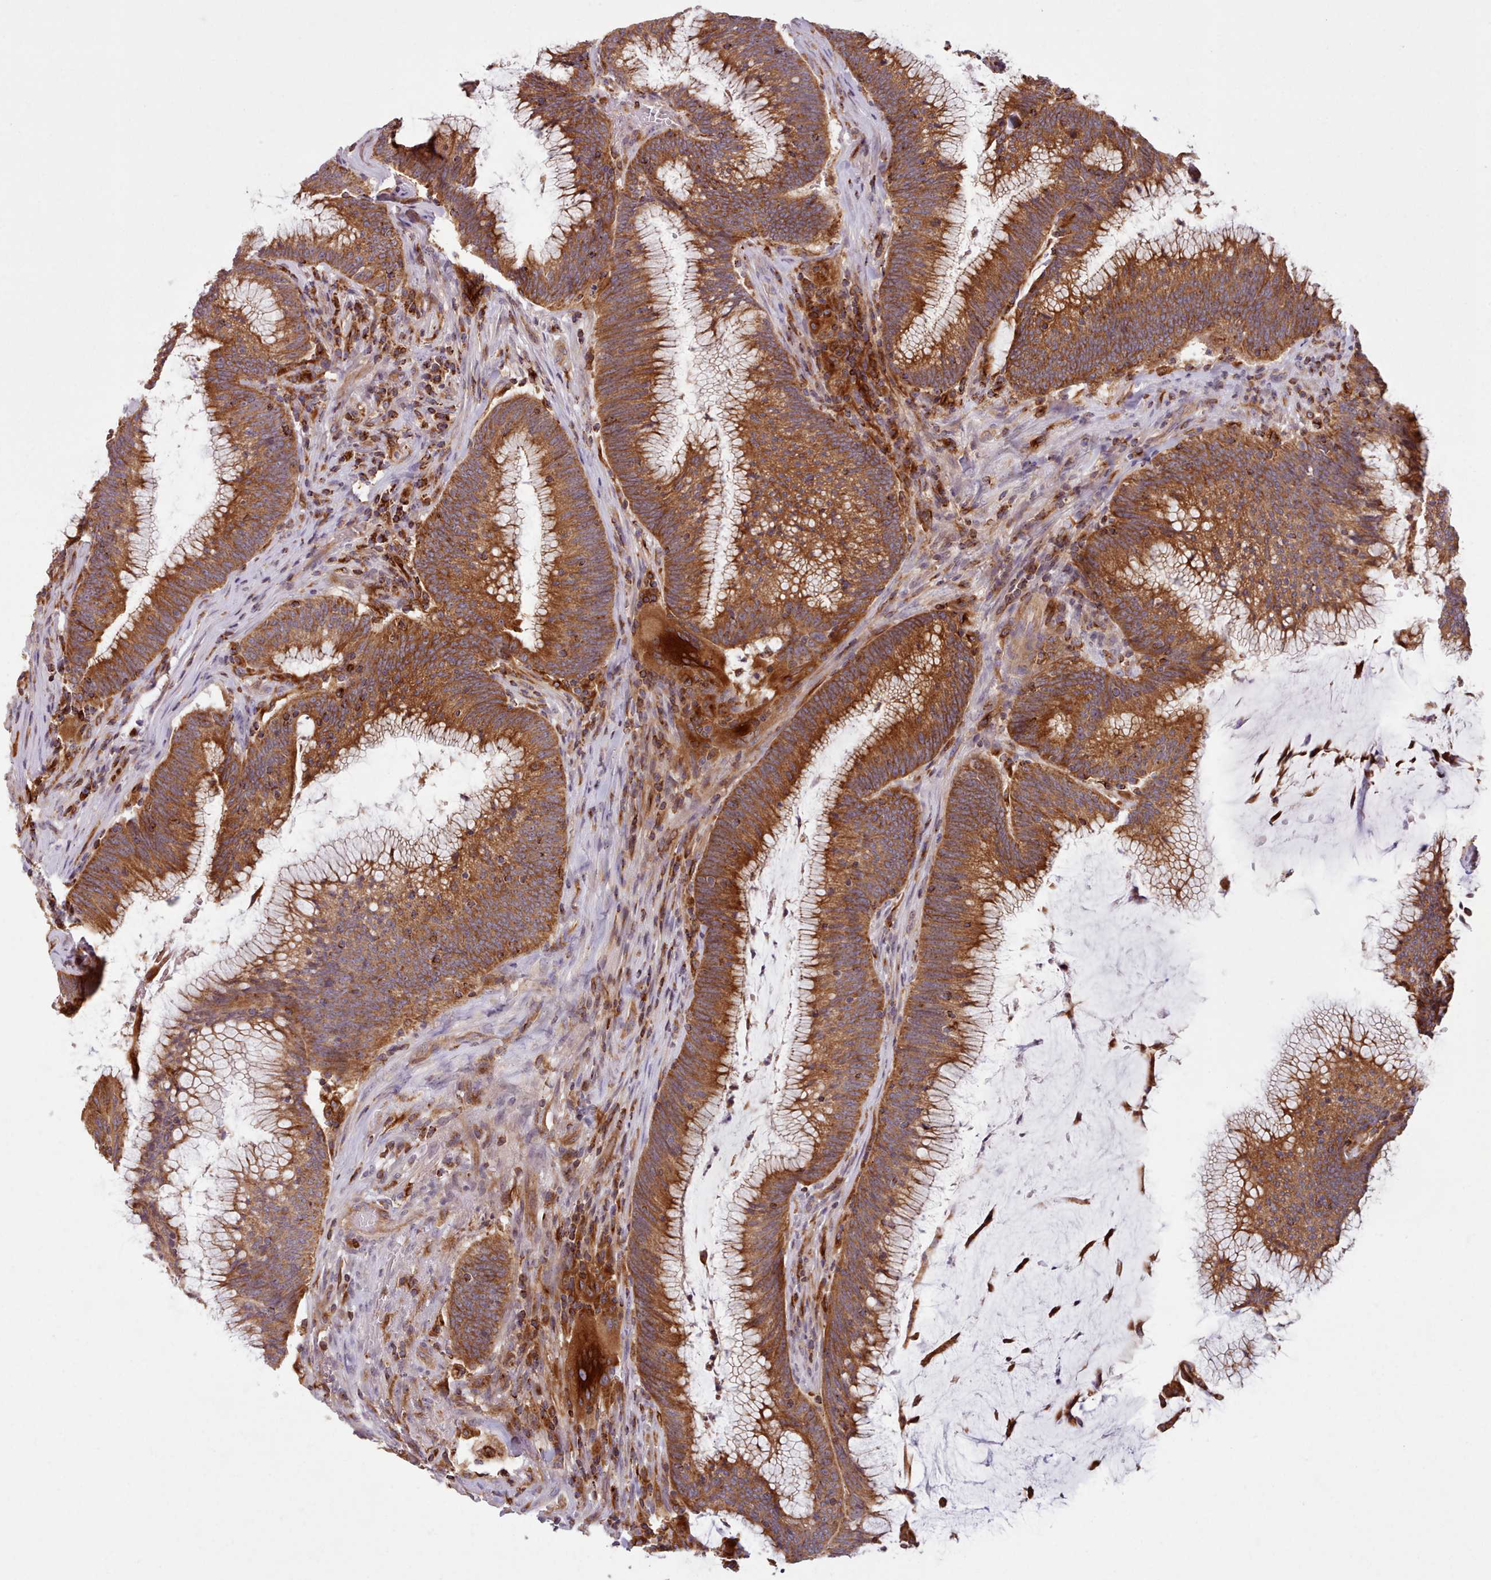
{"staining": {"intensity": "strong", "quantity": ">75%", "location": "cytoplasmic/membranous"}, "tissue": "colorectal cancer", "cell_type": "Tumor cells", "image_type": "cancer", "snomed": [{"axis": "morphology", "description": "Adenocarcinoma, NOS"}, {"axis": "topography", "description": "Rectum"}], "caption": "Colorectal cancer was stained to show a protein in brown. There is high levels of strong cytoplasmic/membranous staining in about >75% of tumor cells. The protein of interest is shown in brown color, while the nuclei are stained blue.", "gene": "CRYBG1", "patient": {"sex": "female", "age": 77}}